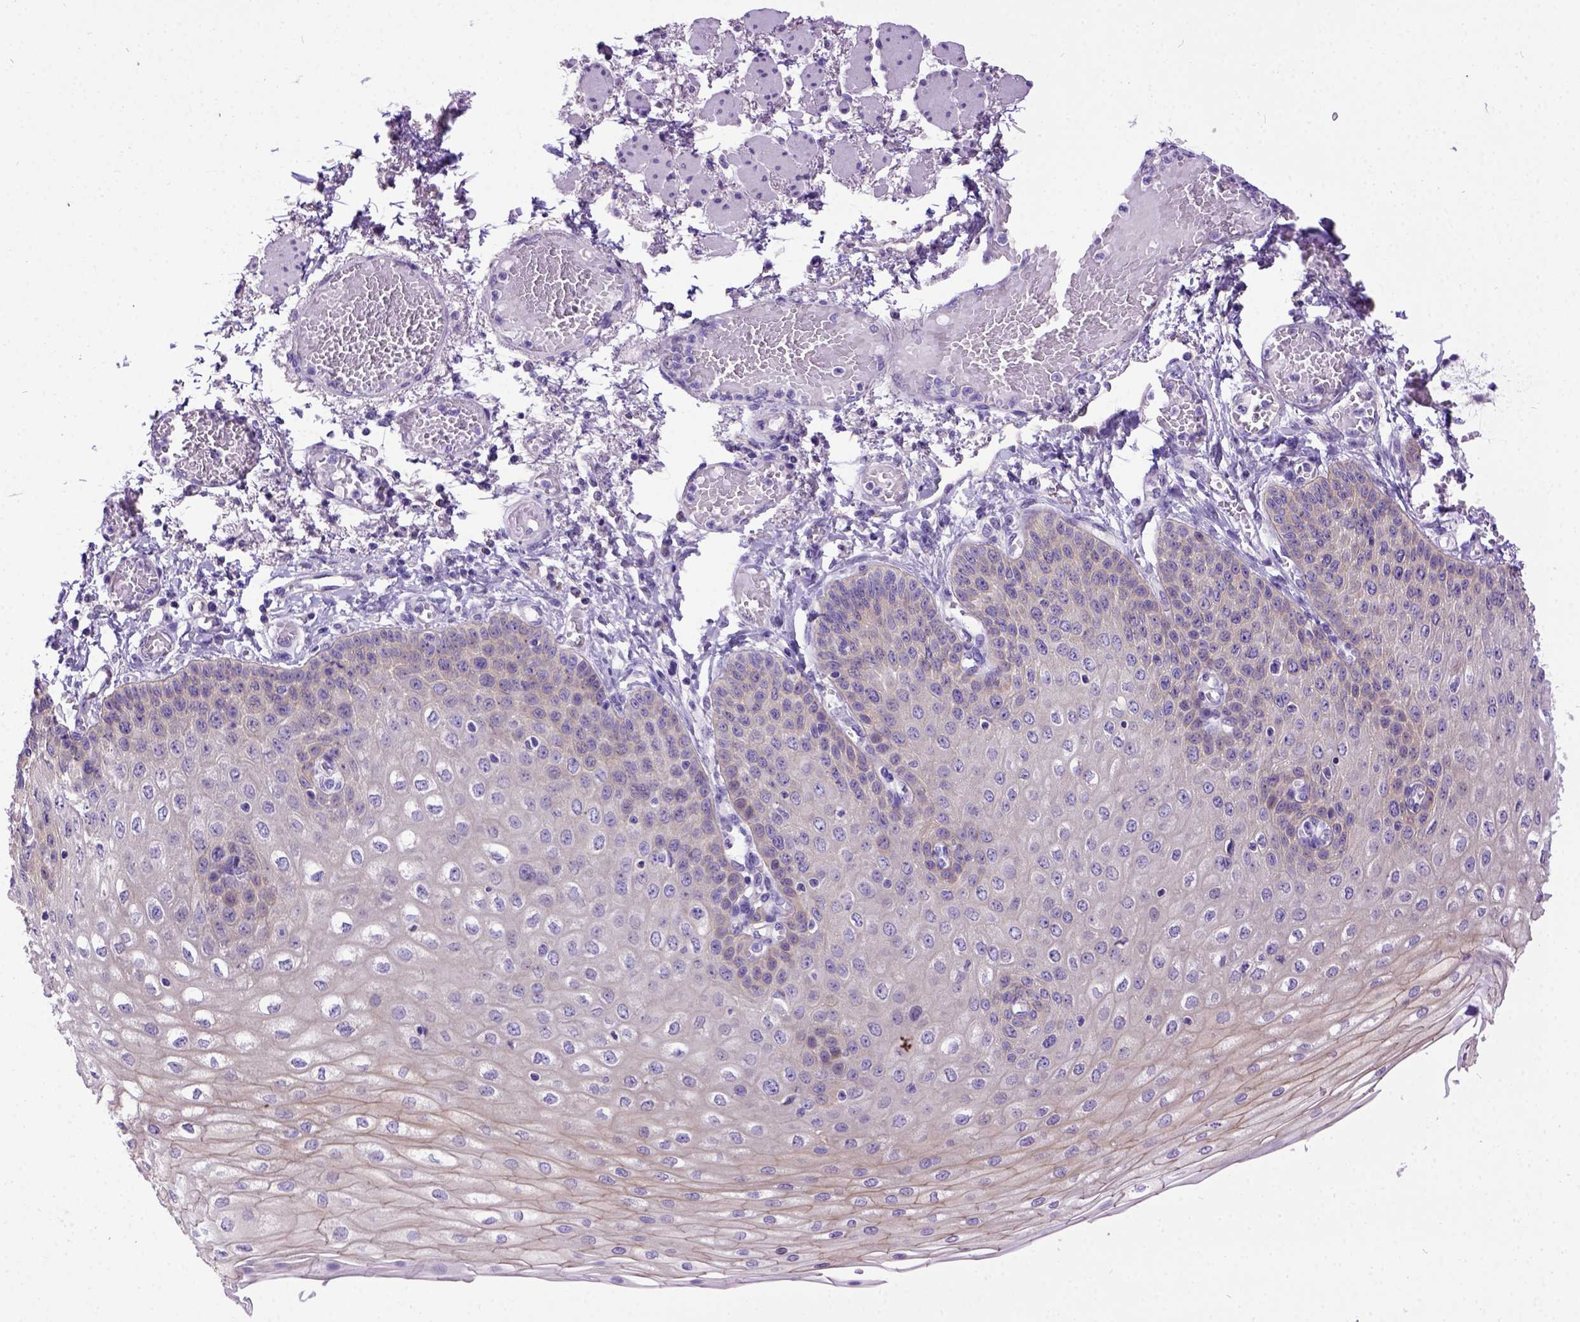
{"staining": {"intensity": "weak", "quantity": "25%-75%", "location": "cytoplasmic/membranous"}, "tissue": "esophagus", "cell_type": "Squamous epithelial cells", "image_type": "normal", "snomed": [{"axis": "morphology", "description": "Normal tissue, NOS"}, {"axis": "morphology", "description": "Adenocarcinoma, NOS"}, {"axis": "topography", "description": "Esophagus"}], "caption": "DAB immunohistochemical staining of benign human esophagus reveals weak cytoplasmic/membranous protein positivity in about 25%-75% of squamous epithelial cells. (DAB (3,3'-diaminobenzidine) IHC, brown staining for protein, blue staining for nuclei).", "gene": "NEK5", "patient": {"sex": "male", "age": 81}}